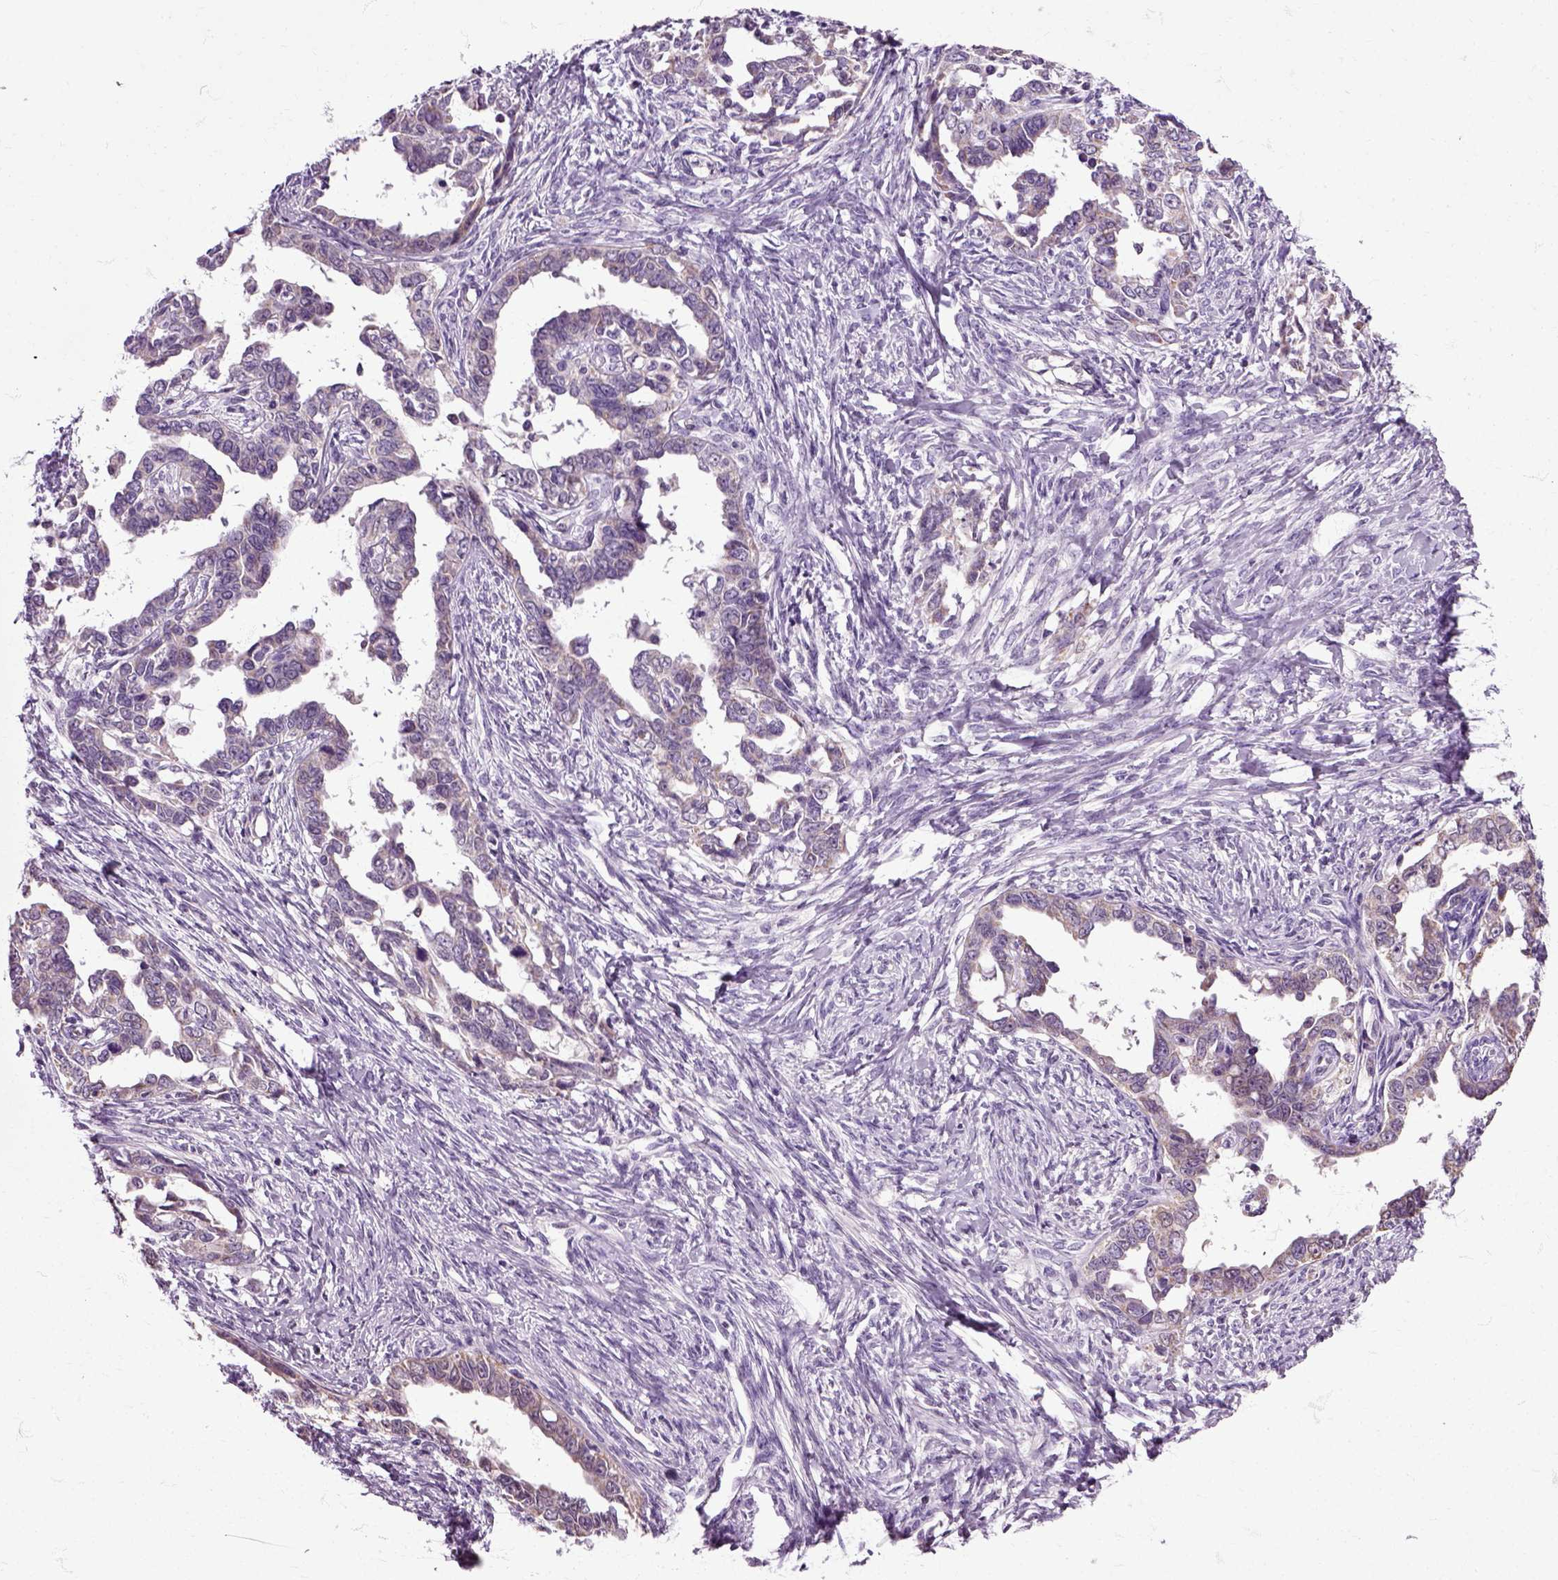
{"staining": {"intensity": "weak", "quantity": "<25%", "location": "cytoplasmic/membranous"}, "tissue": "ovarian cancer", "cell_type": "Tumor cells", "image_type": "cancer", "snomed": [{"axis": "morphology", "description": "Cystadenocarcinoma, serous, NOS"}, {"axis": "topography", "description": "Ovary"}], "caption": "DAB immunohistochemical staining of ovarian cancer (serous cystadenocarcinoma) reveals no significant positivity in tumor cells.", "gene": "HSPA2", "patient": {"sex": "female", "age": 69}}